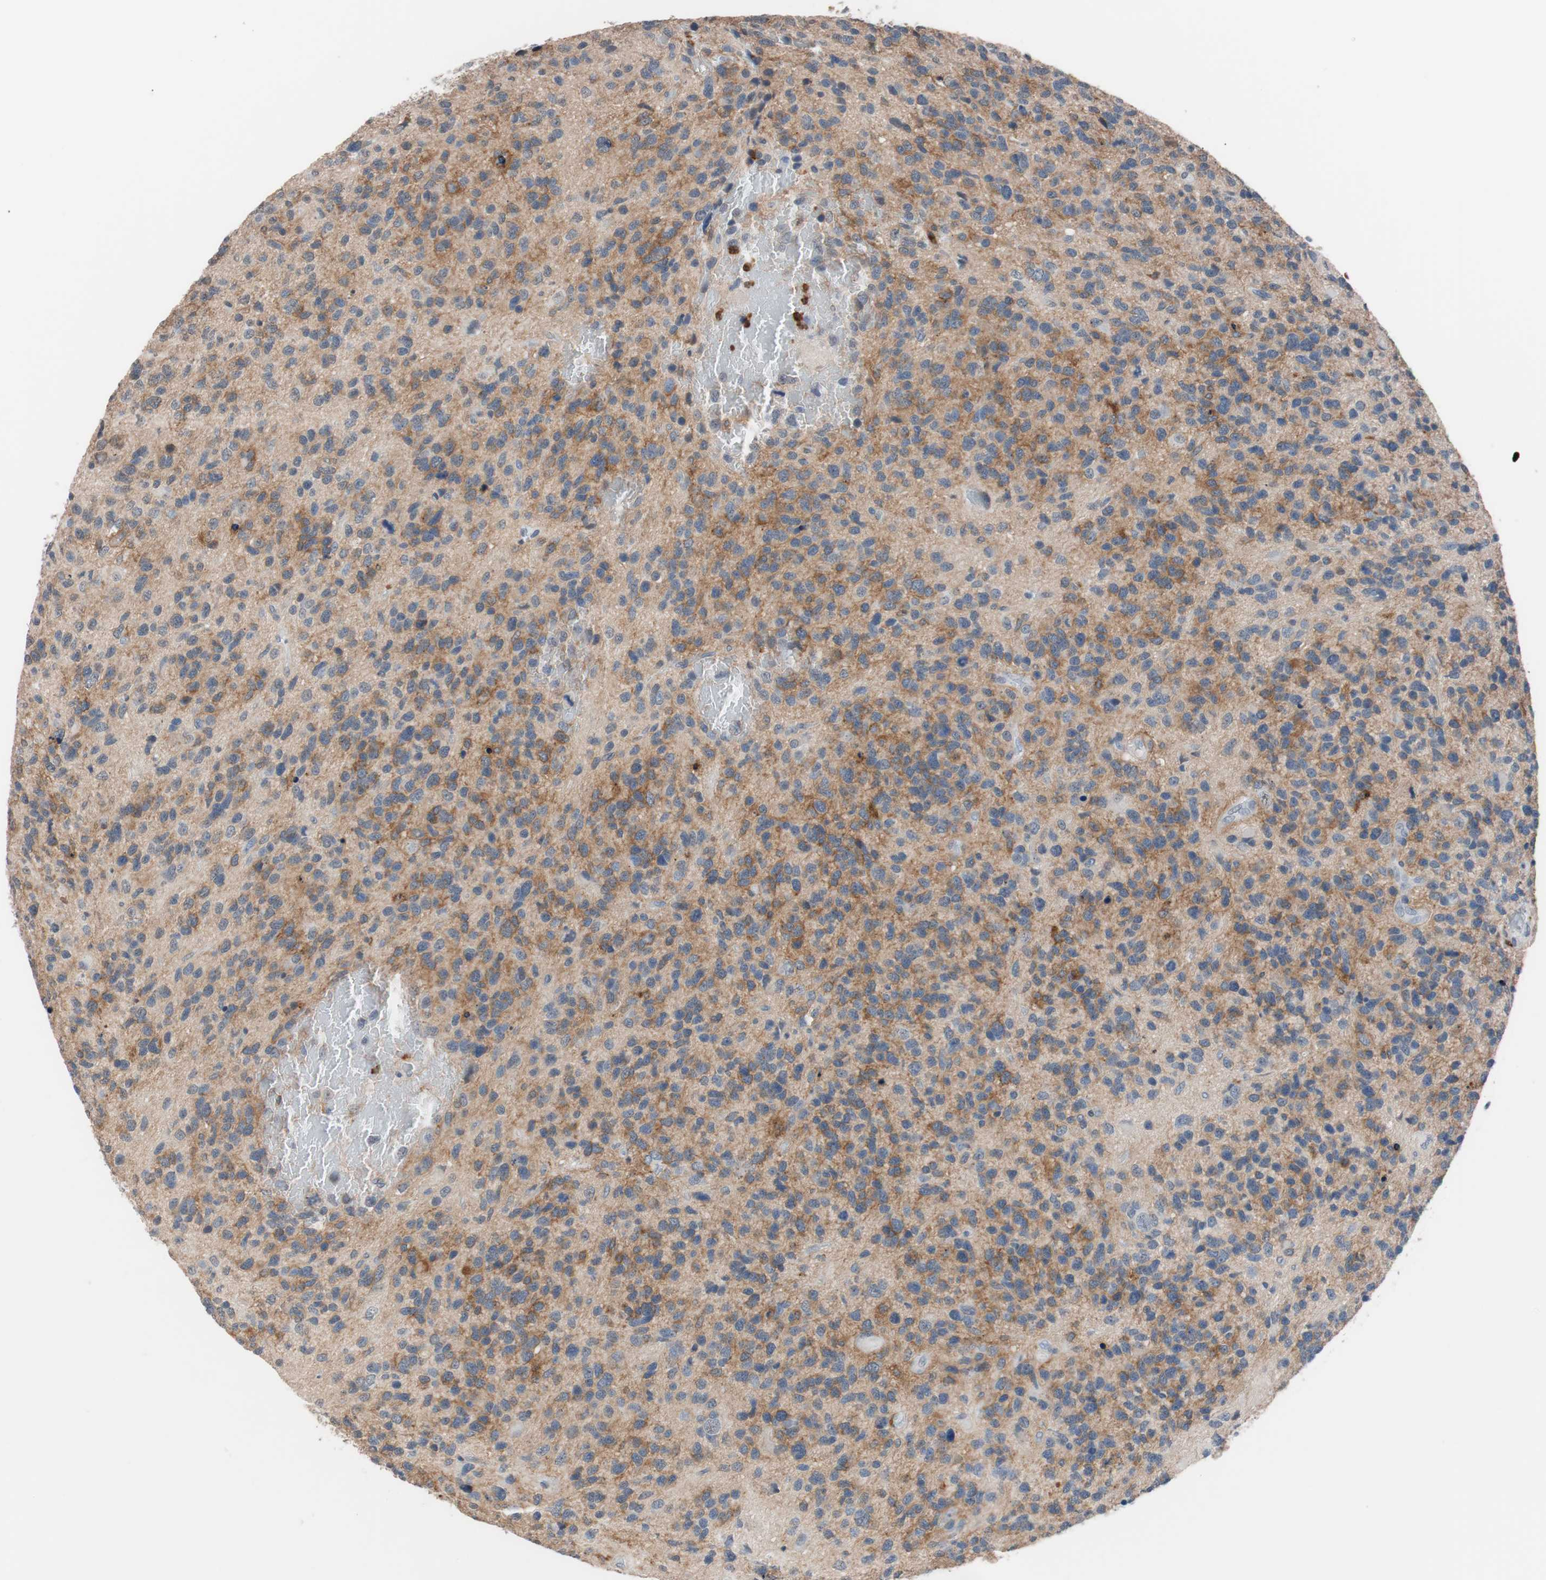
{"staining": {"intensity": "moderate", "quantity": "25%-75%", "location": "cytoplasmic/membranous"}, "tissue": "glioma", "cell_type": "Tumor cells", "image_type": "cancer", "snomed": [{"axis": "morphology", "description": "Glioma, malignant, High grade"}, {"axis": "topography", "description": "Brain"}], "caption": "Immunohistochemistry of malignant glioma (high-grade) reveals medium levels of moderate cytoplasmic/membranous expression in about 25%-75% of tumor cells.", "gene": "LITAF", "patient": {"sex": "female", "age": 58}}